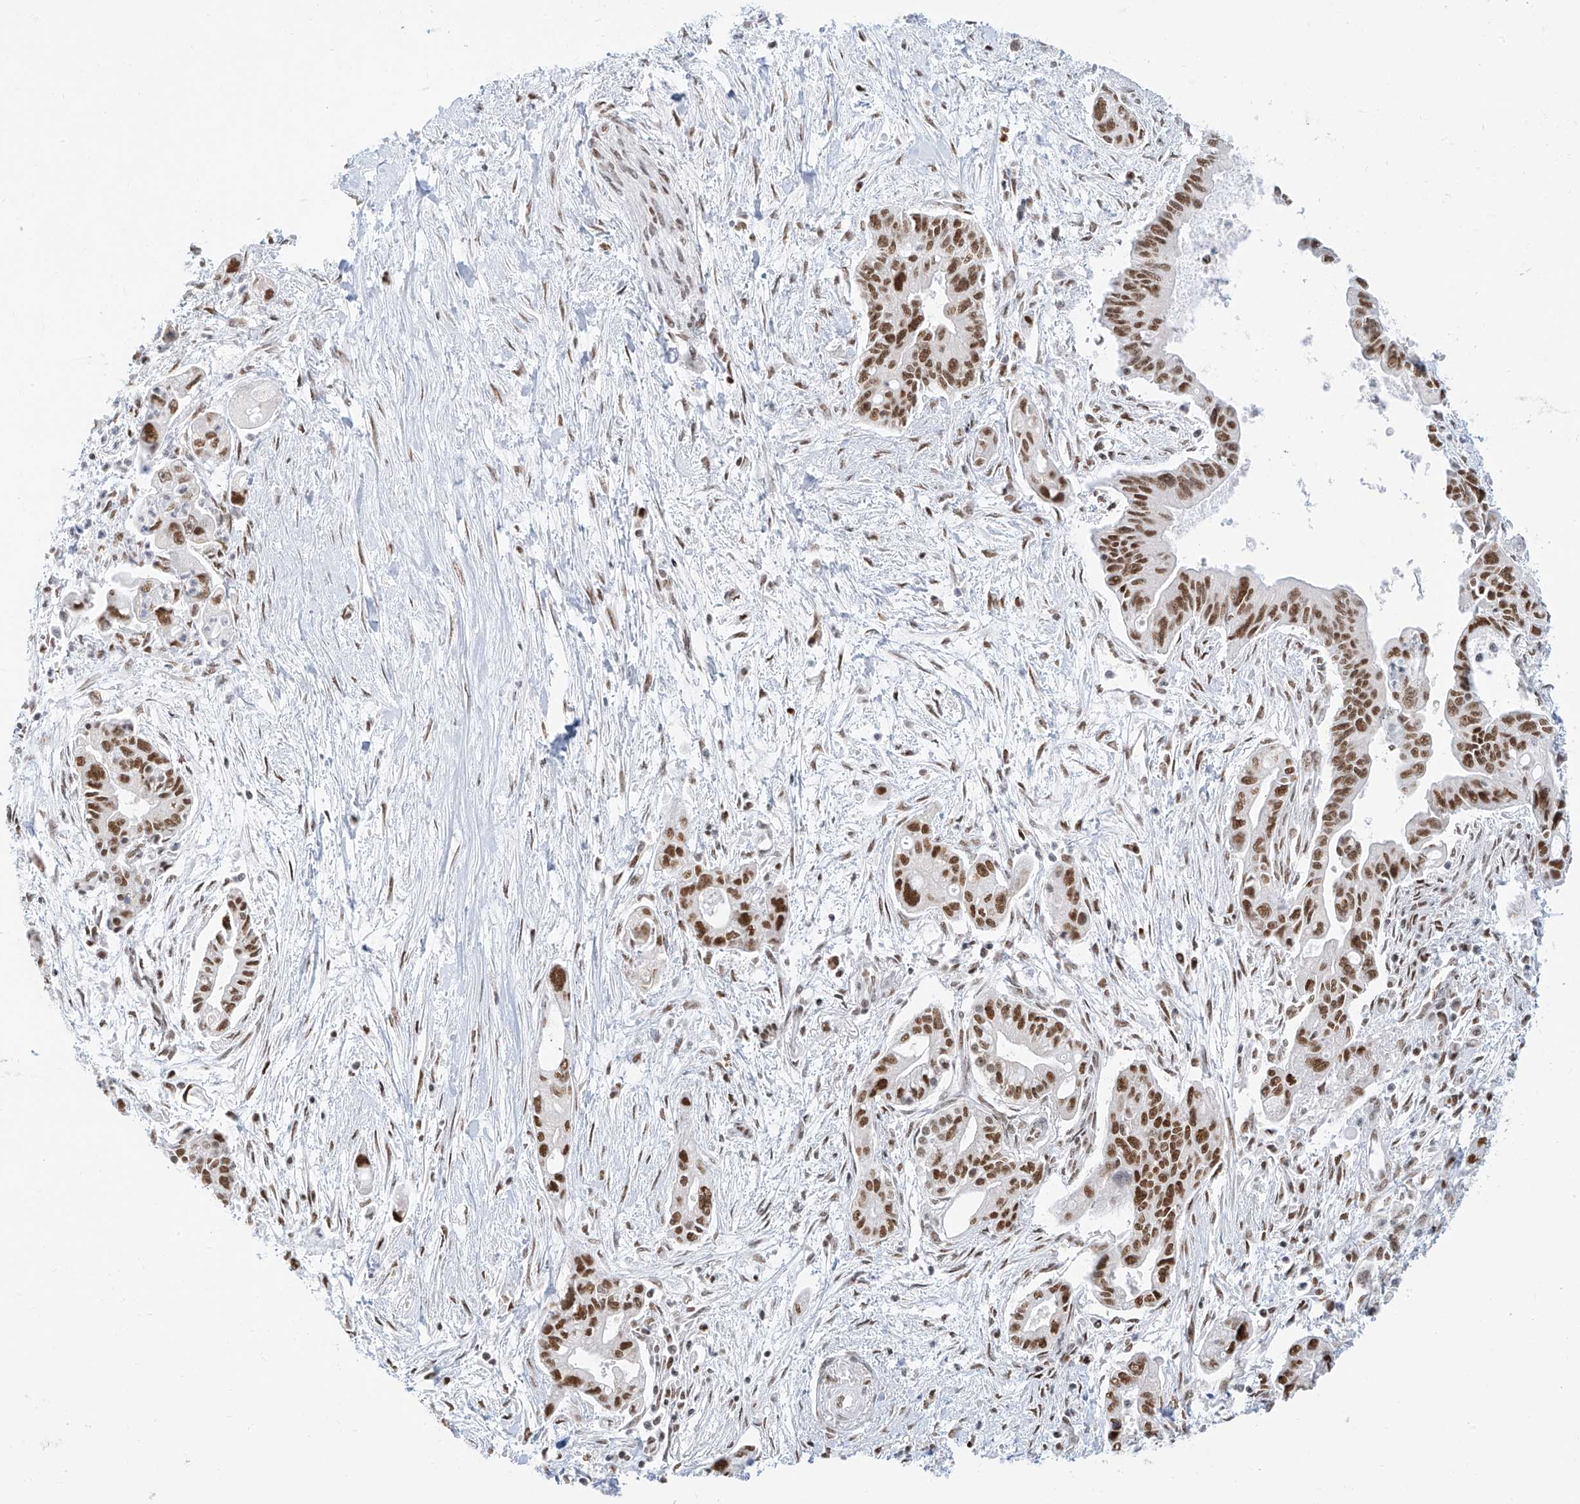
{"staining": {"intensity": "strong", "quantity": "25%-75%", "location": "nuclear"}, "tissue": "pancreatic cancer", "cell_type": "Tumor cells", "image_type": "cancer", "snomed": [{"axis": "morphology", "description": "Adenocarcinoma, NOS"}, {"axis": "topography", "description": "Pancreas"}], "caption": "An IHC histopathology image of tumor tissue is shown. Protein staining in brown labels strong nuclear positivity in adenocarcinoma (pancreatic) within tumor cells.", "gene": "SUPT5H", "patient": {"sex": "male", "age": 70}}